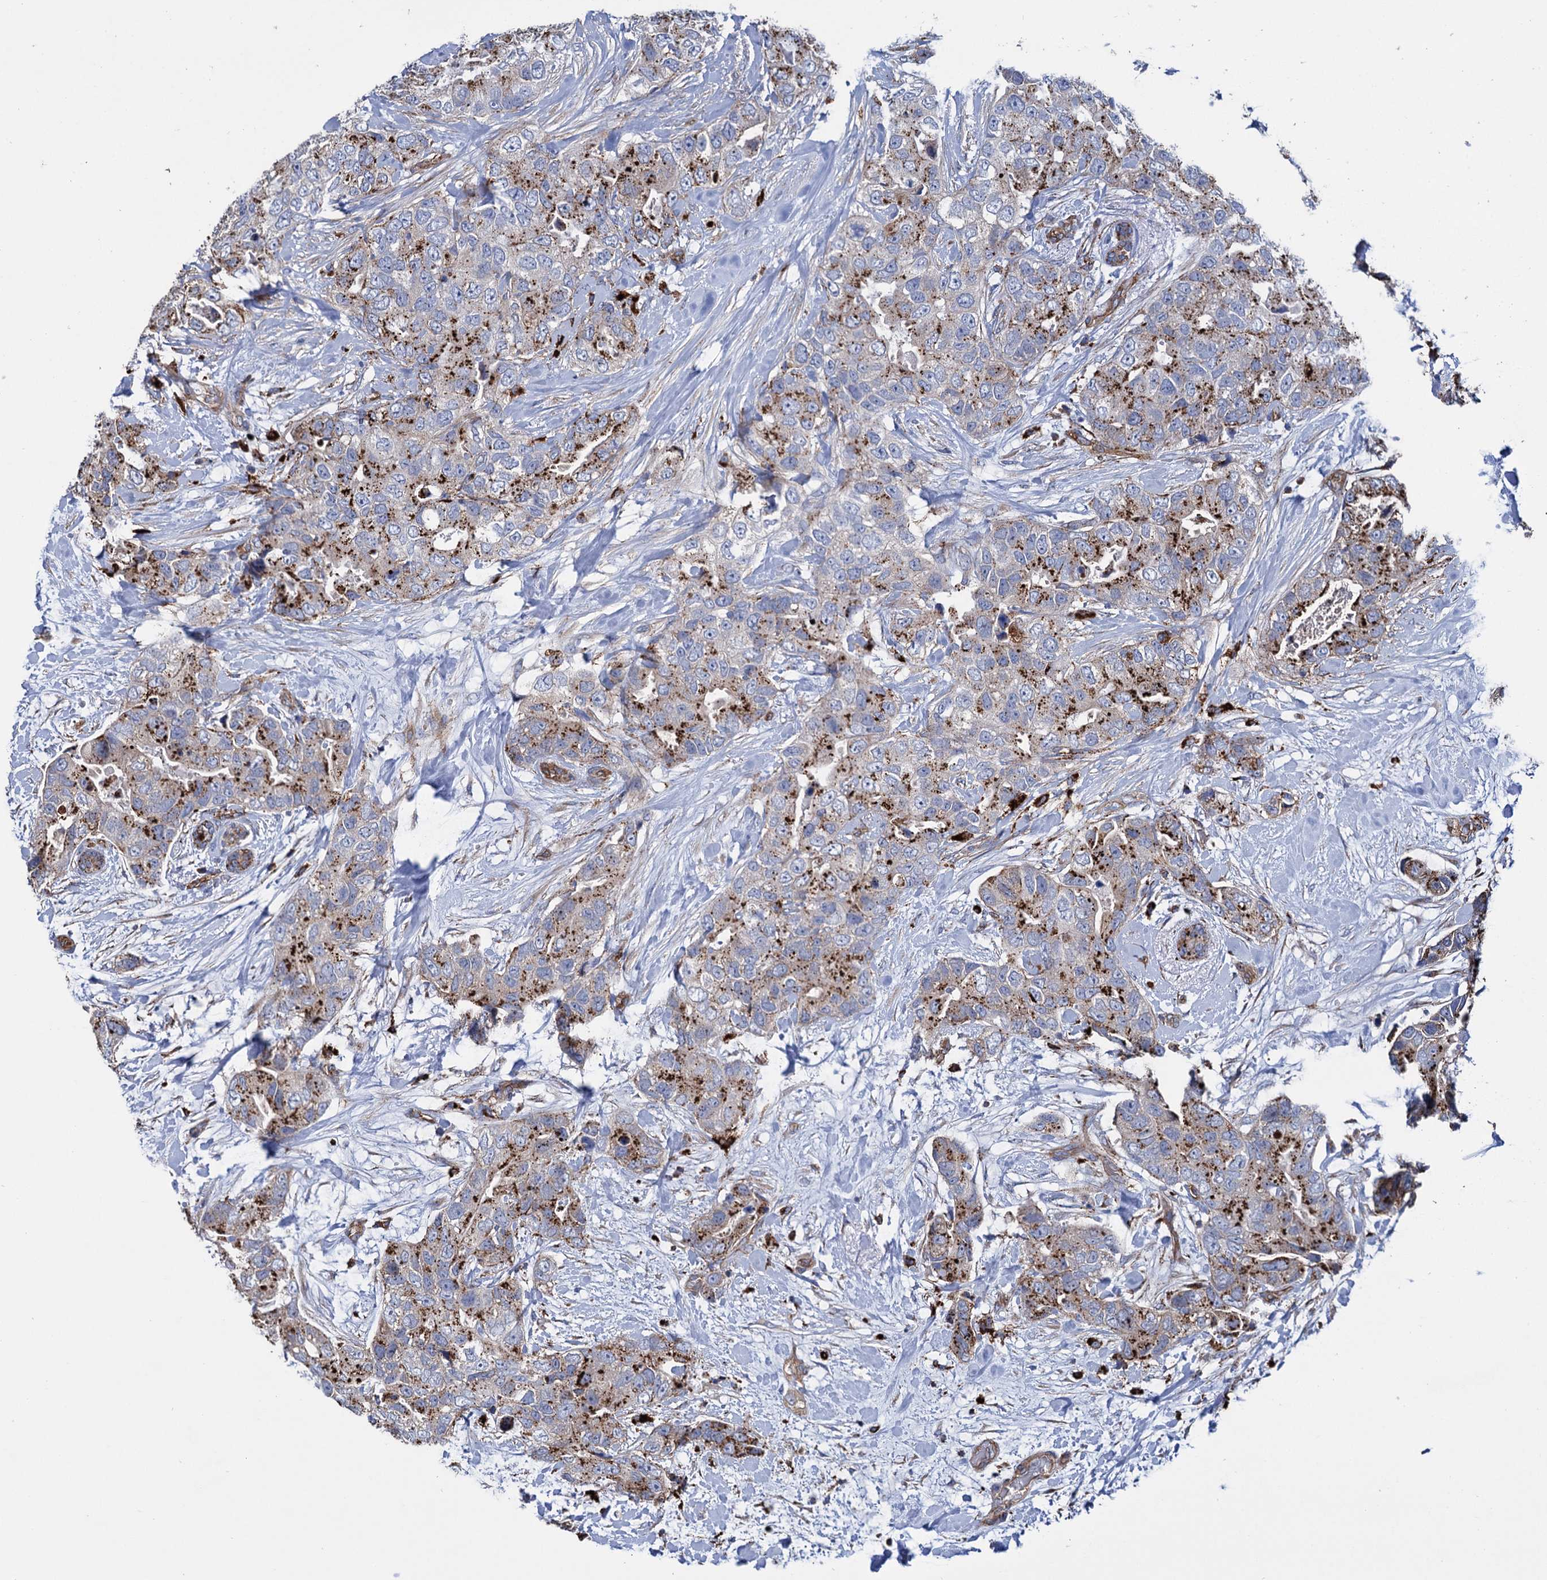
{"staining": {"intensity": "moderate", "quantity": "25%-75%", "location": "cytoplasmic/membranous"}, "tissue": "breast cancer", "cell_type": "Tumor cells", "image_type": "cancer", "snomed": [{"axis": "morphology", "description": "Duct carcinoma"}, {"axis": "topography", "description": "Breast"}], "caption": "Breast cancer was stained to show a protein in brown. There is medium levels of moderate cytoplasmic/membranous expression in about 25%-75% of tumor cells. (brown staining indicates protein expression, while blue staining denotes nuclei).", "gene": "SCPEP1", "patient": {"sex": "female", "age": 62}}